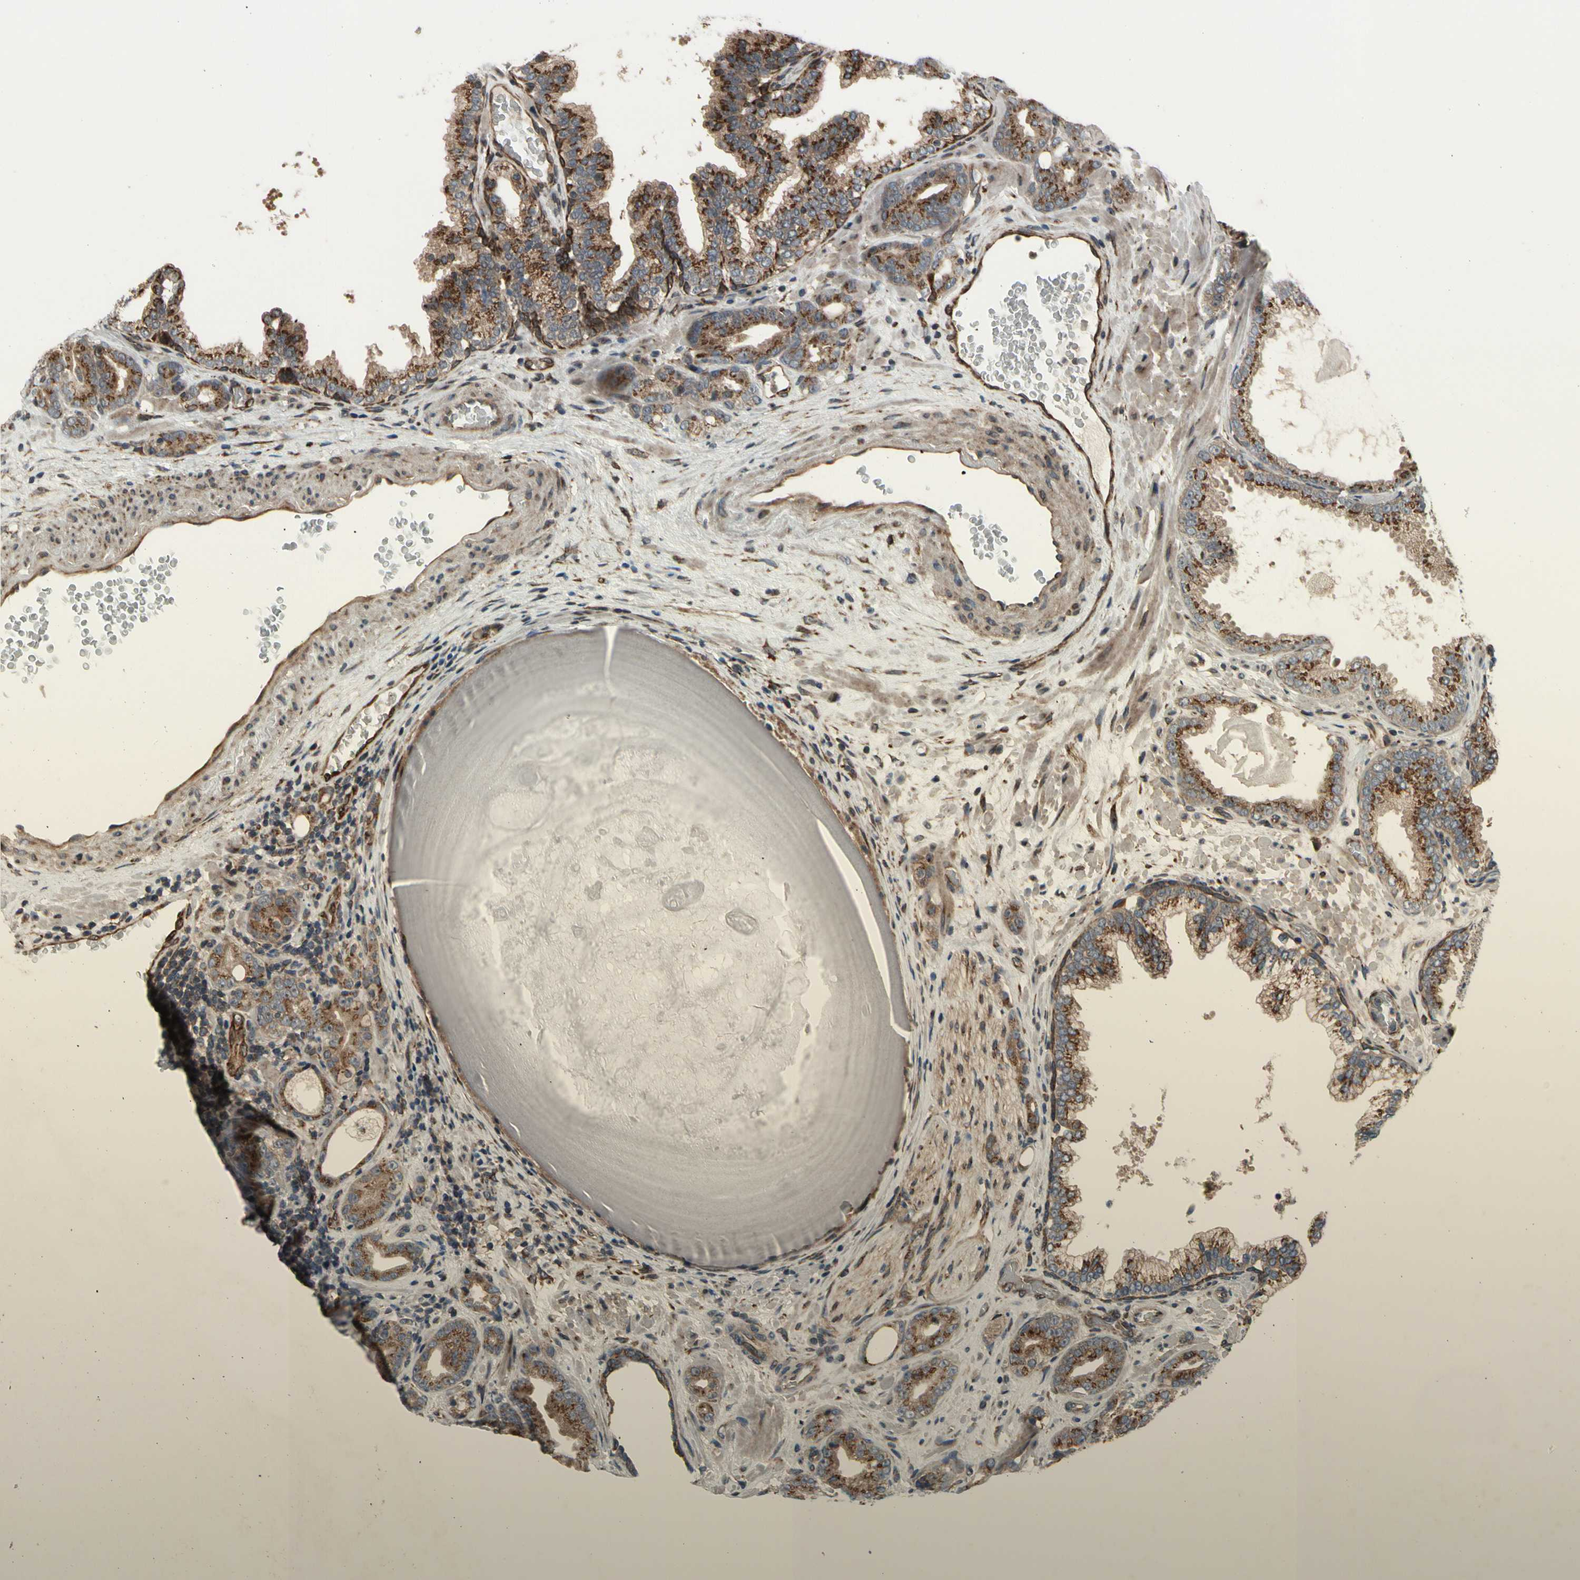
{"staining": {"intensity": "strong", "quantity": ">75%", "location": "cytoplasmic/membranous"}, "tissue": "prostate cancer", "cell_type": "Tumor cells", "image_type": "cancer", "snomed": [{"axis": "morphology", "description": "Adenocarcinoma, Low grade"}, {"axis": "topography", "description": "Prostate"}], "caption": "Protein staining by IHC displays strong cytoplasmic/membranous positivity in approximately >75% of tumor cells in prostate adenocarcinoma (low-grade).", "gene": "SLC39A9", "patient": {"sex": "male", "age": 63}}